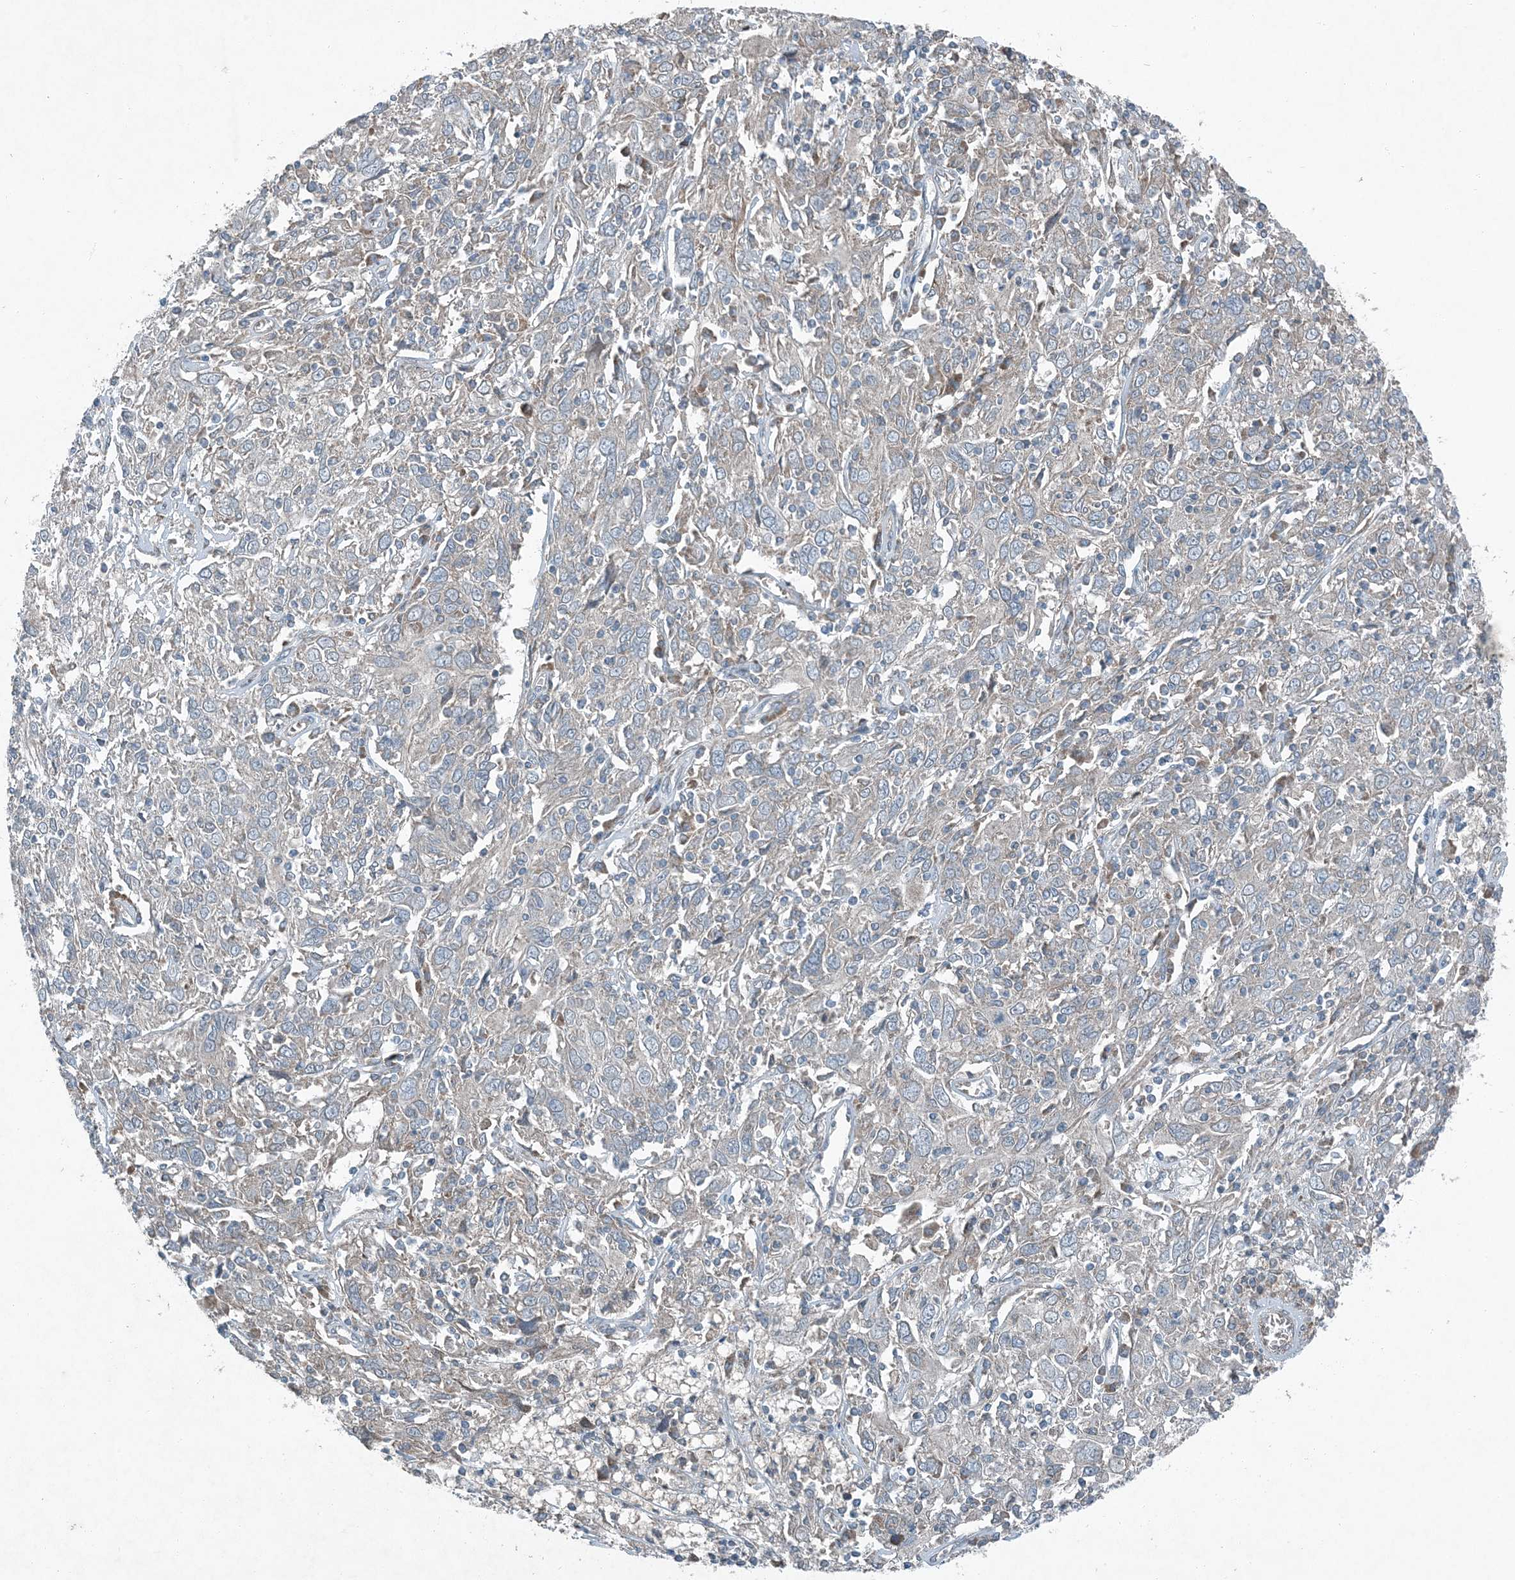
{"staining": {"intensity": "negative", "quantity": "none", "location": "none"}, "tissue": "cervical cancer", "cell_type": "Tumor cells", "image_type": "cancer", "snomed": [{"axis": "morphology", "description": "Squamous cell carcinoma, NOS"}, {"axis": "topography", "description": "Cervix"}], "caption": "An image of squamous cell carcinoma (cervical) stained for a protein exhibits no brown staining in tumor cells. Nuclei are stained in blue.", "gene": "APOM", "patient": {"sex": "female", "age": 46}}